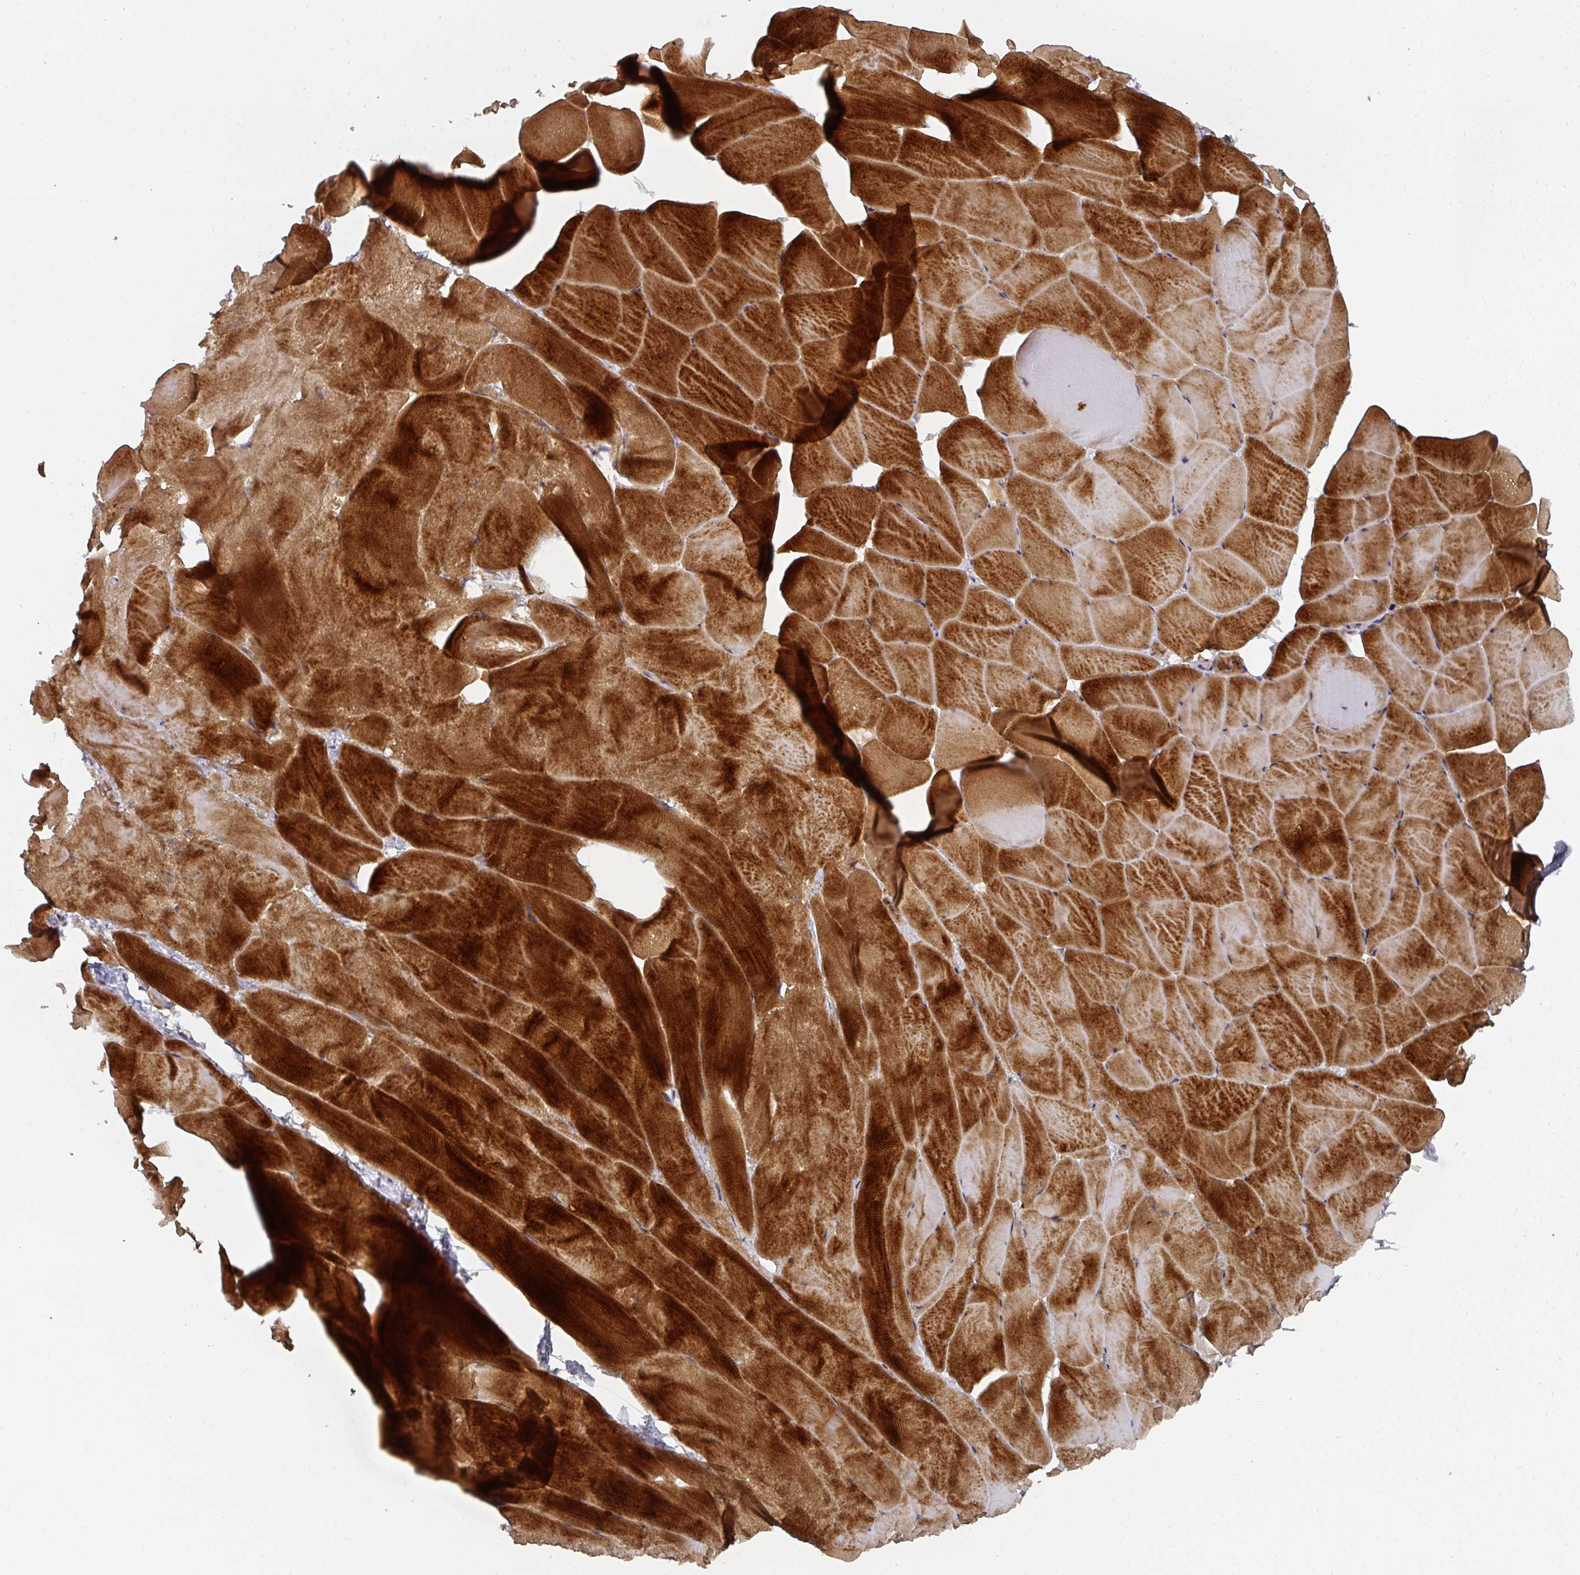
{"staining": {"intensity": "strong", "quantity": "25%-75%", "location": "cytoplasmic/membranous"}, "tissue": "skeletal muscle", "cell_type": "Myocytes", "image_type": "normal", "snomed": [{"axis": "morphology", "description": "Normal tissue, NOS"}, {"axis": "topography", "description": "Skeletal muscle"}], "caption": "Skeletal muscle stained with DAB (3,3'-diaminobenzidine) IHC demonstrates high levels of strong cytoplasmic/membranous positivity in about 25%-75% of myocytes. The staining is performed using DAB brown chromogen to label protein expression. The nuclei are counter-stained blue using hematoxylin.", "gene": "CEP95", "patient": {"sex": "female", "age": 64}}